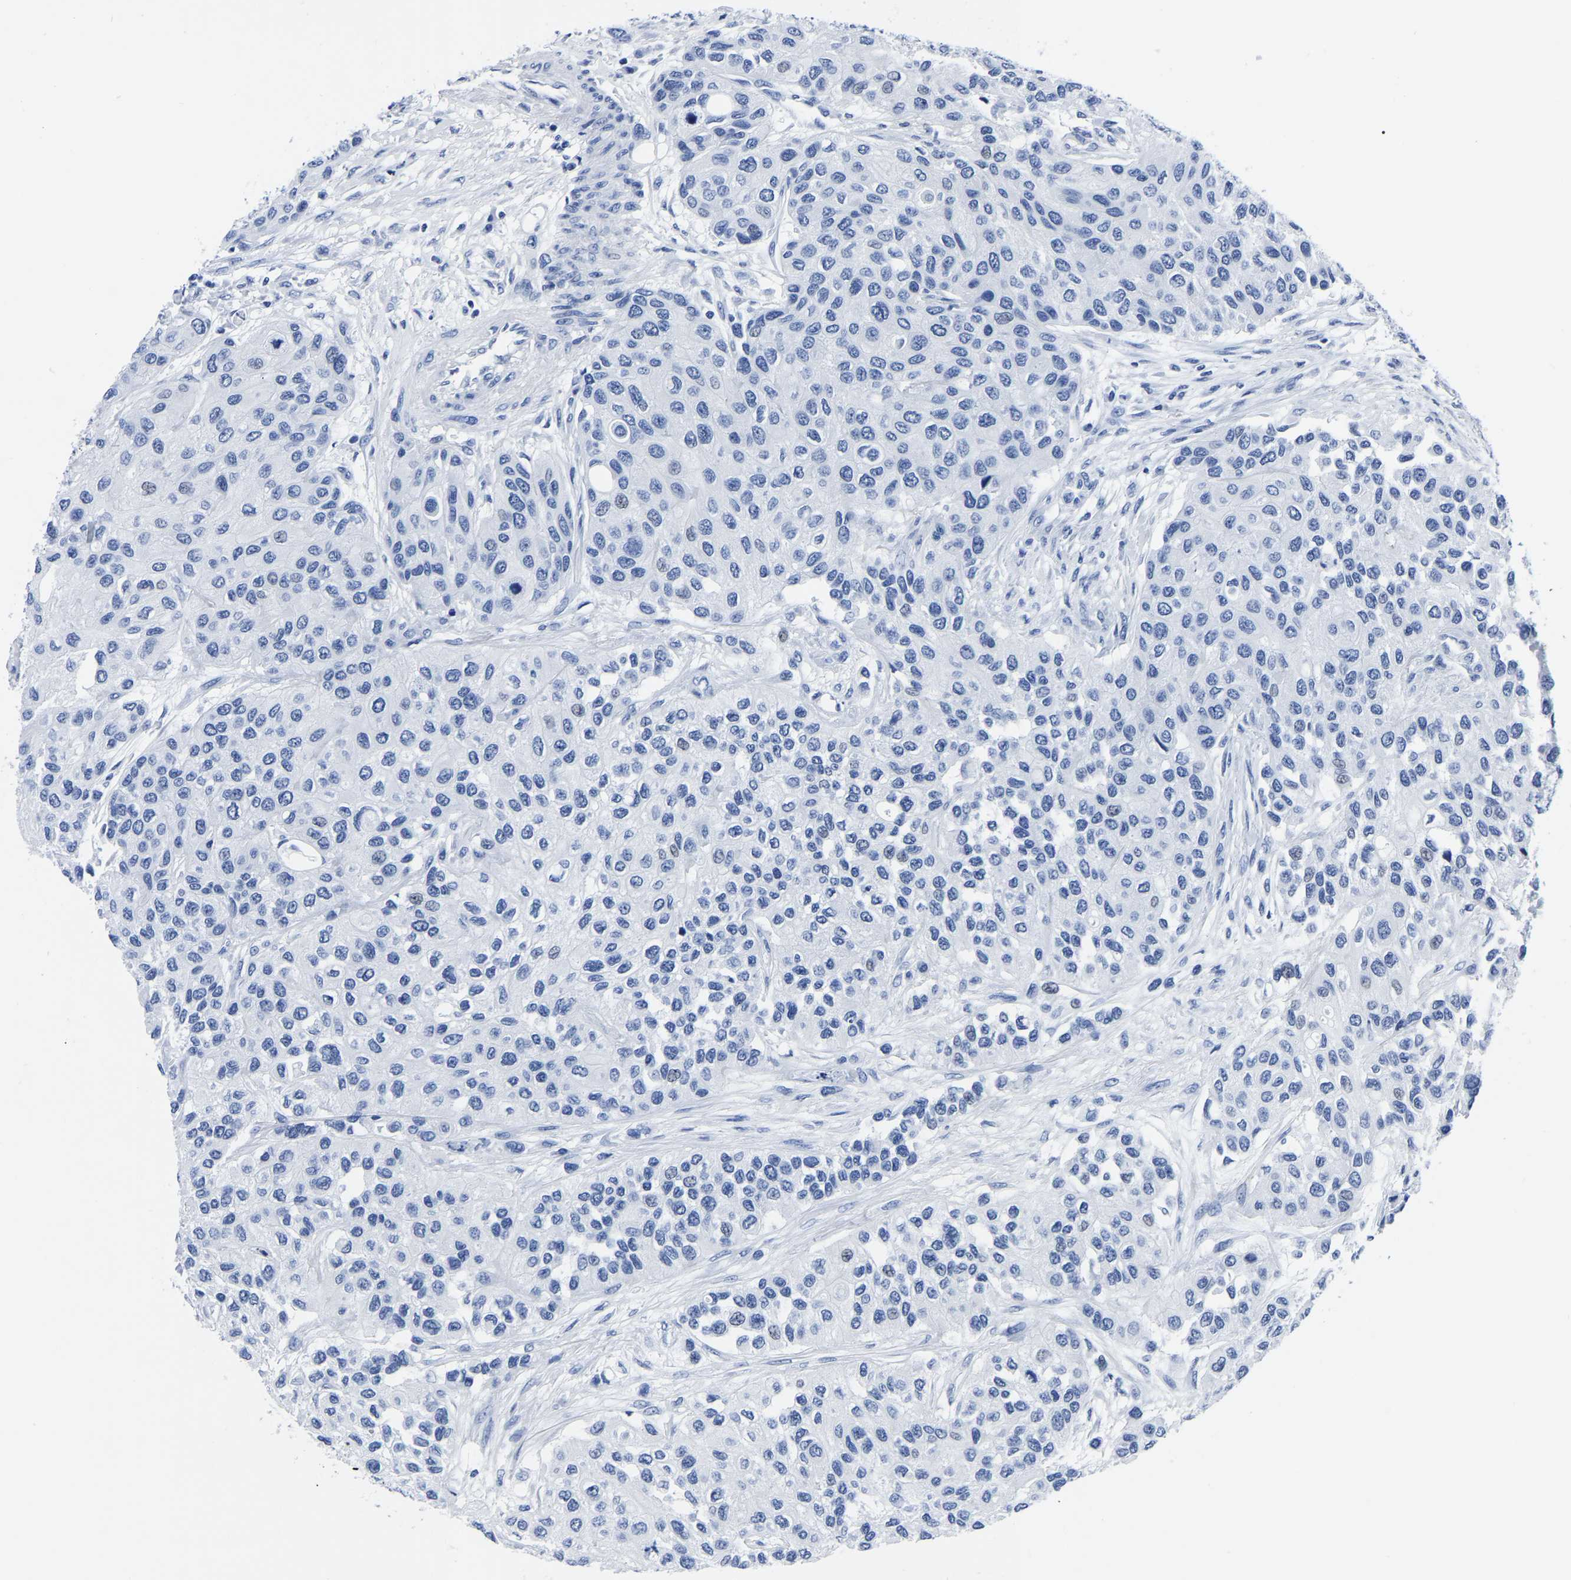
{"staining": {"intensity": "negative", "quantity": "none", "location": "none"}, "tissue": "urothelial cancer", "cell_type": "Tumor cells", "image_type": "cancer", "snomed": [{"axis": "morphology", "description": "Urothelial carcinoma, High grade"}, {"axis": "topography", "description": "Urinary bladder"}], "caption": "High power microscopy micrograph of an IHC photomicrograph of urothelial carcinoma (high-grade), revealing no significant staining in tumor cells. (DAB (3,3'-diaminobenzidine) immunohistochemistry with hematoxylin counter stain).", "gene": "IMPG2", "patient": {"sex": "female", "age": 56}}